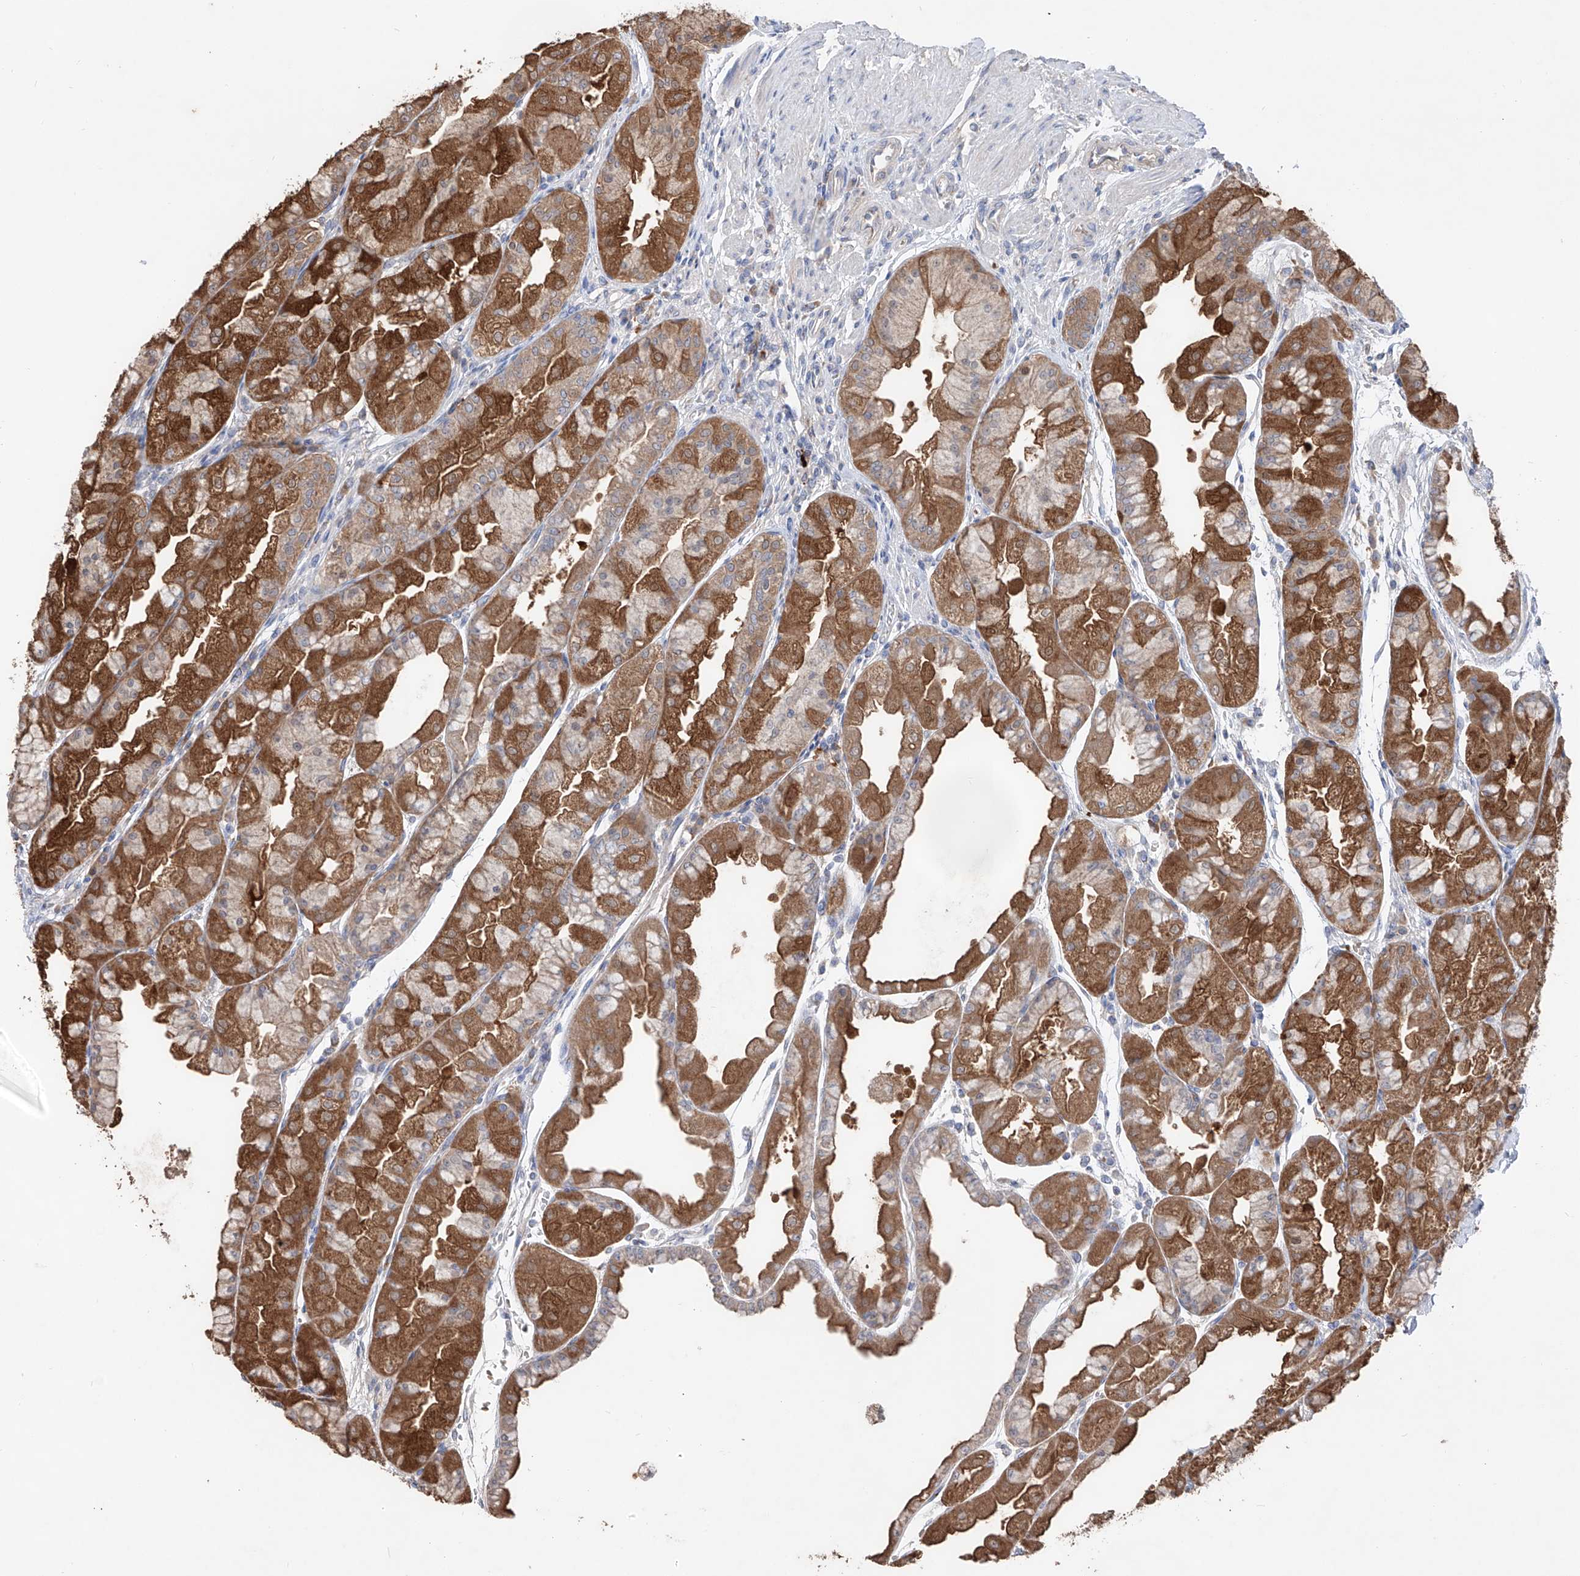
{"staining": {"intensity": "moderate", "quantity": ">75%", "location": "cytoplasmic/membranous"}, "tissue": "stomach", "cell_type": "Glandular cells", "image_type": "normal", "snomed": [{"axis": "morphology", "description": "Normal tissue, NOS"}, {"axis": "topography", "description": "Stomach, upper"}], "caption": "DAB immunohistochemical staining of unremarkable human stomach reveals moderate cytoplasmic/membranous protein expression in about >75% of glandular cells. (Stains: DAB in brown, nuclei in blue, Microscopy: brightfield microscopy at high magnification).", "gene": "EDN1", "patient": {"sex": "male", "age": 47}}